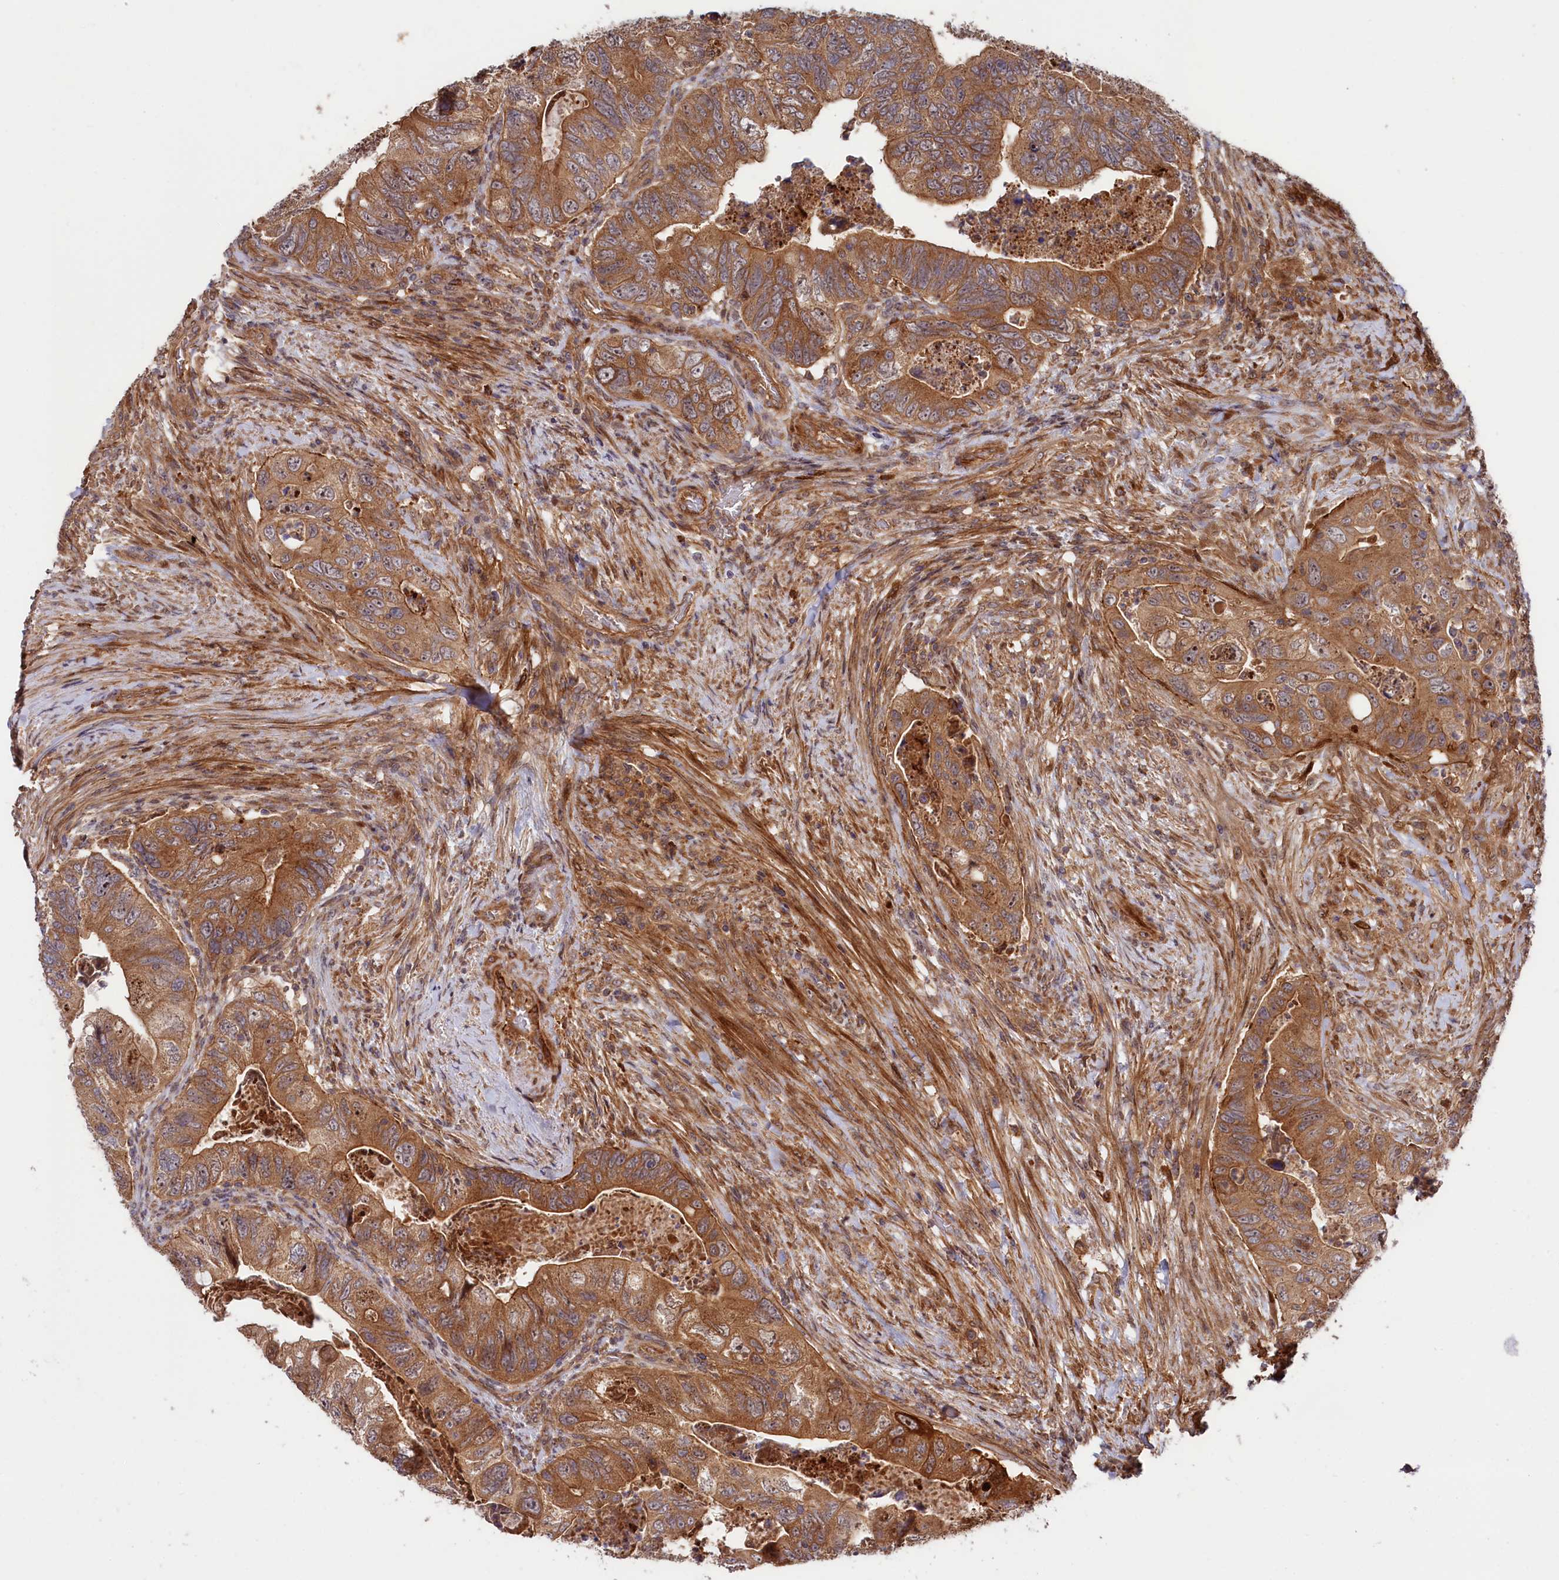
{"staining": {"intensity": "strong", "quantity": ">75%", "location": "cytoplasmic/membranous"}, "tissue": "colorectal cancer", "cell_type": "Tumor cells", "image_type": "cancer", "snomed": [{"axis": "morphology", "description": "Adenocarcinoma, NOS"}, {"axis": "topography", "description": "Rectum"}], "caption": "Colorectal adenocarcinoma stained with a brown dye exhibits strong cytoplasmic/membranous positive expression in about >75% of tumor cells.", "gene": "NEDD1", "patient": {"sex": "male", "age": 63}}